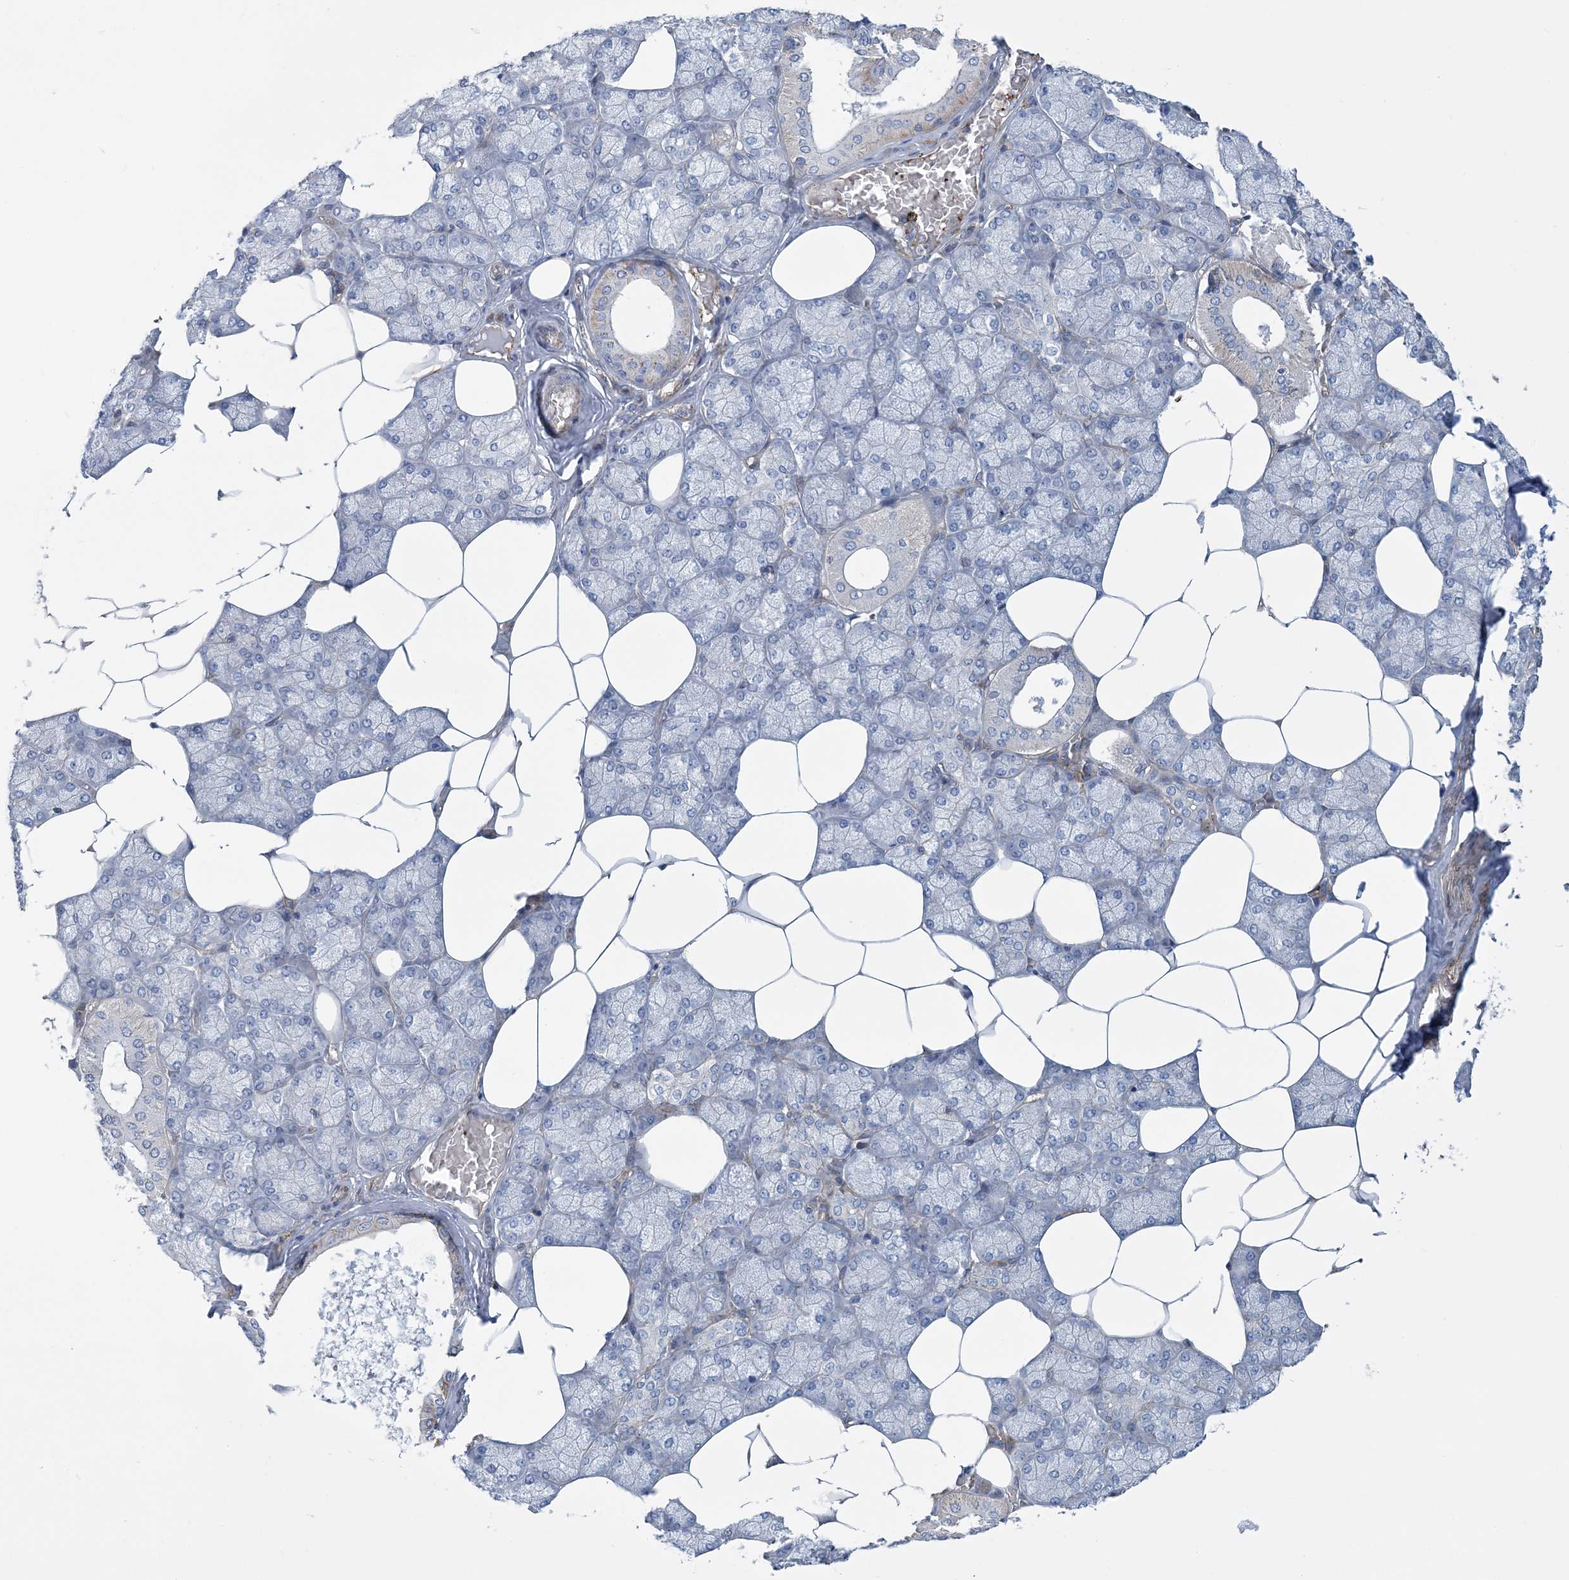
{"staining": {"intensity": "moderate", "quantity": "<25%", "location": "cytoplasmic/membranous"}, "tissue": "salivary gland", "cell_type": "Glandular cells", "image_type": "normal", "snomed": [{"axis": "morphology", "description": "Normal tissue, NOS"}, {"axis": "topography", "description": "Salivary gland"}], "caption": "Protein staining displays moderate cytoplasmic/membranous positivity in approximately <25% of glandular cells in normal salivary gland.", "gene": "ARAP2", "patient": {"sex": "male", "age": 62}}